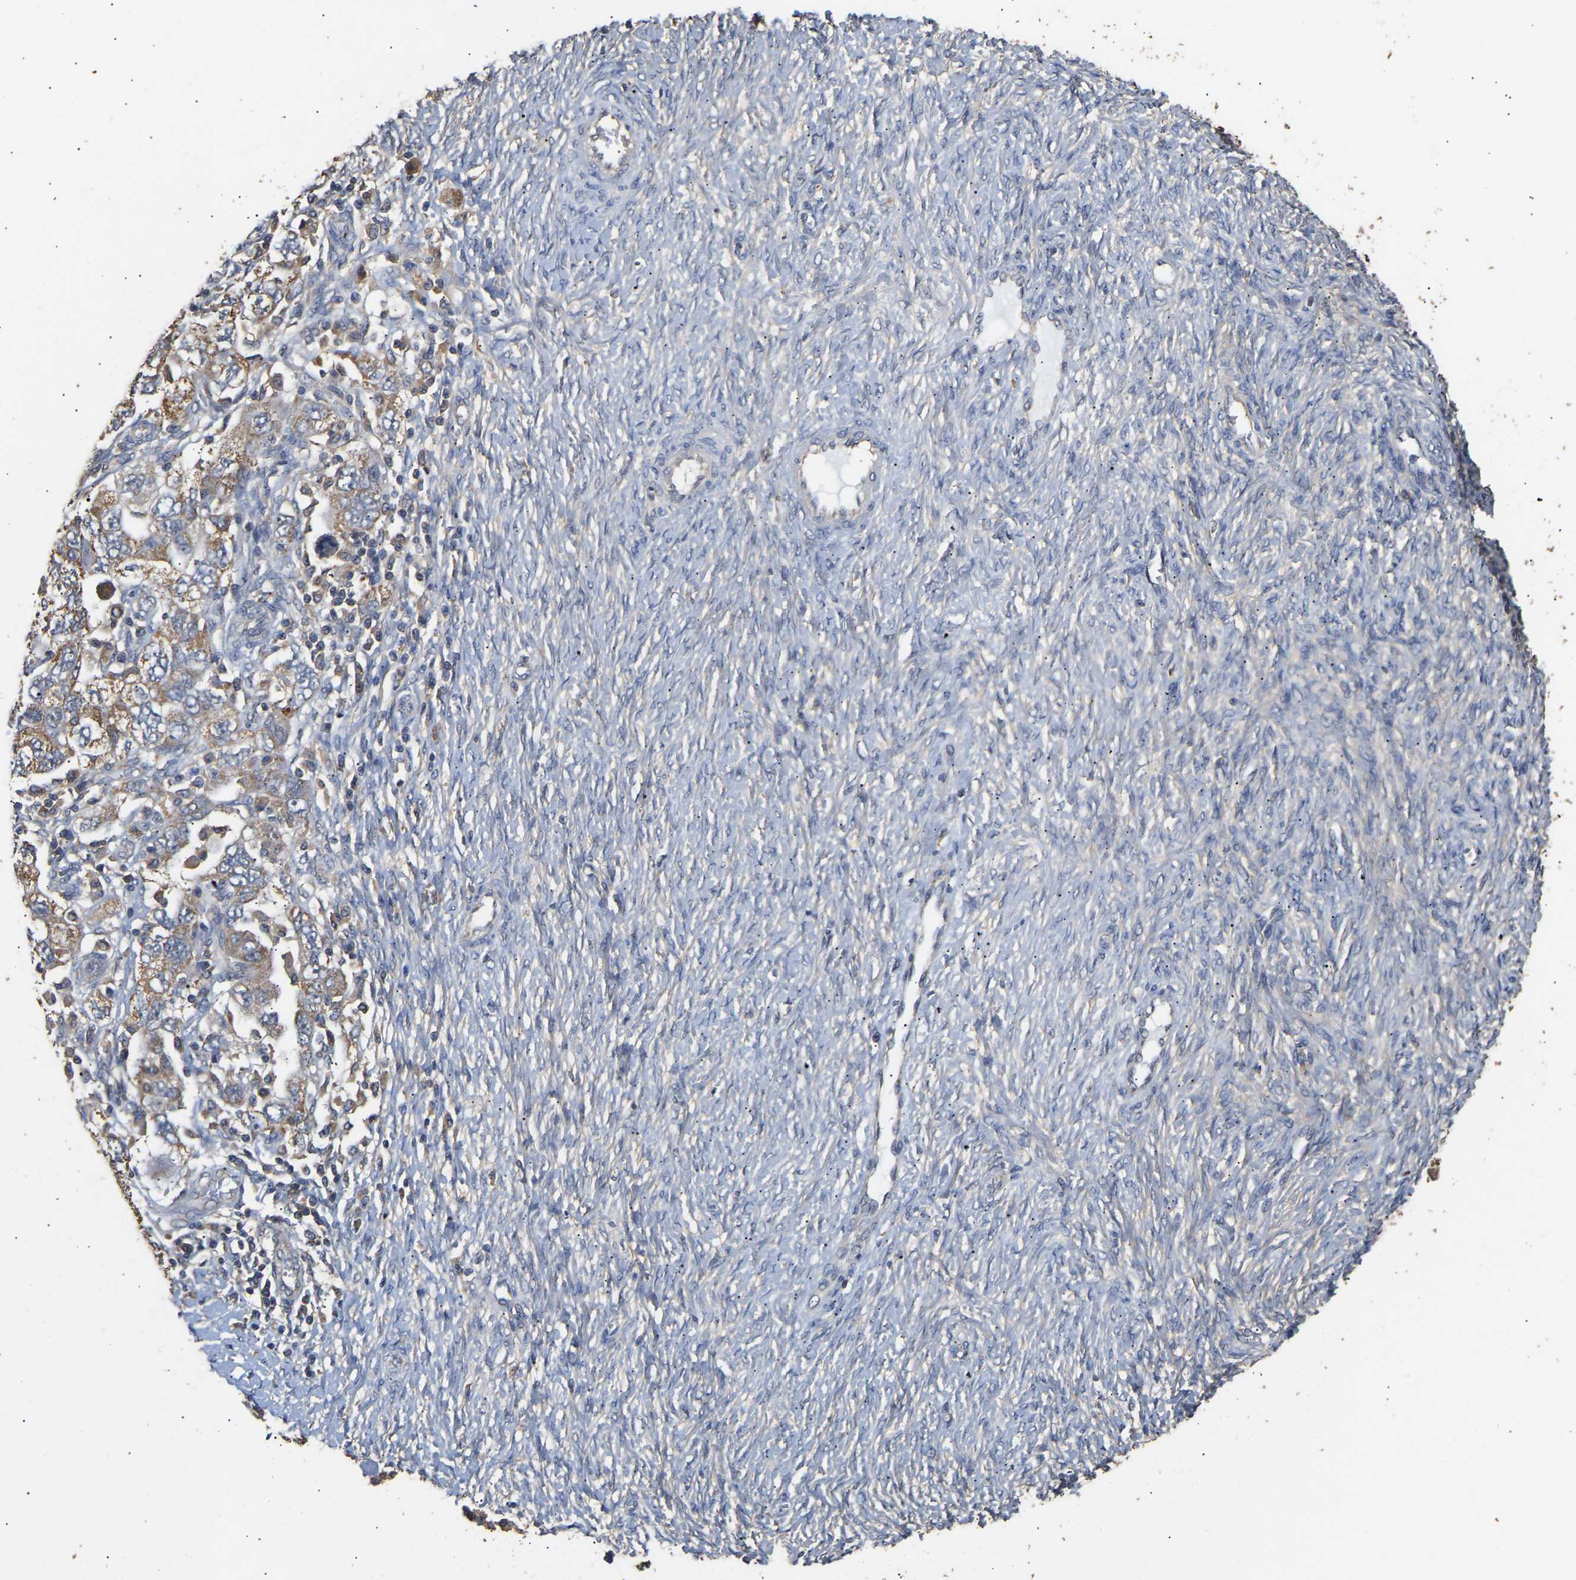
{"staining": {"intensity": "moderate", "quantity": ">75%", "location": "cytoplasmic/membranous"}, "tissue": "ovarian cancer", "cell_type": "Tumor cells", "image_type": "cancer", "snomed": [{"axis": "morphology", "description": "Carcinoma, NOS"}, {"axis": "morphology", "description": "Cystadenocarcinoma, serous, NOS"}, {"axis": "topography", "description": "Ovary"}], "caption": "Protein analysis of ovarian carcinoma tissue exhibits moderate cytoplasmic/membranous staining in approximately >75% of tumor cells.", "gene": "ZNF26", "patient": {"sex": "female", "age": 69}}